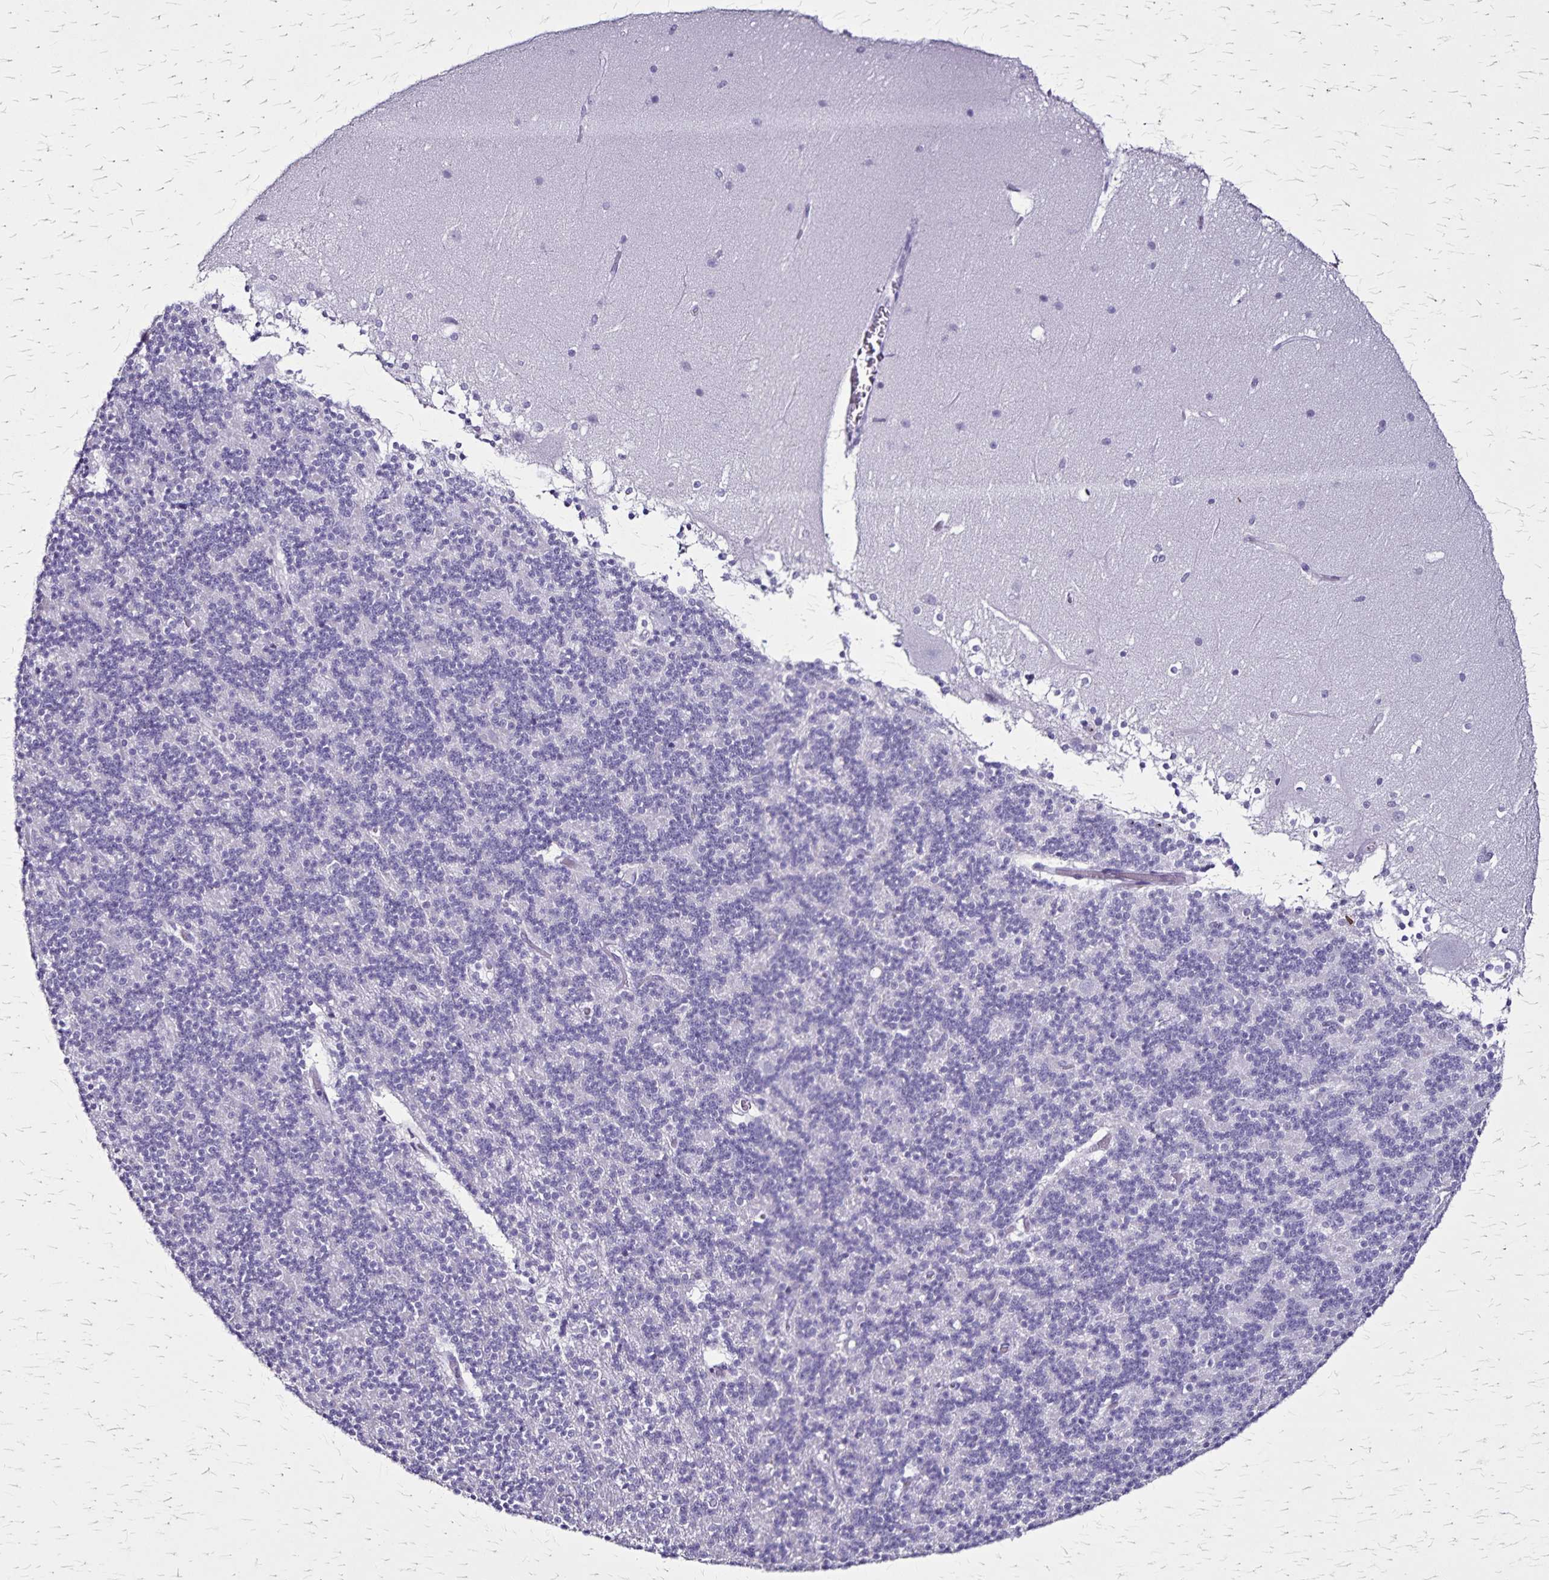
{"staining": {"intensity": "negative", "quantity": "none", "location": "none"}, "tissue": "cerebellum", "cell_type": "Cells in granular layer", "image_type": "normal", "snomed": [{"axis": "morphology", "description": "Normal tissue, NOS"}, {"axis": "topography", "description": "Cerebellum"}], "caption": "Immunohistochemical staining of unremarkable cerebellum exhibits no significant staining in cells in granular layer. (DAB (3,3'-diaminobenzidine) immunohistochemistry, high magnification).", "gene": "KRT2", "patient": {"sex": "female", "age": 19}}